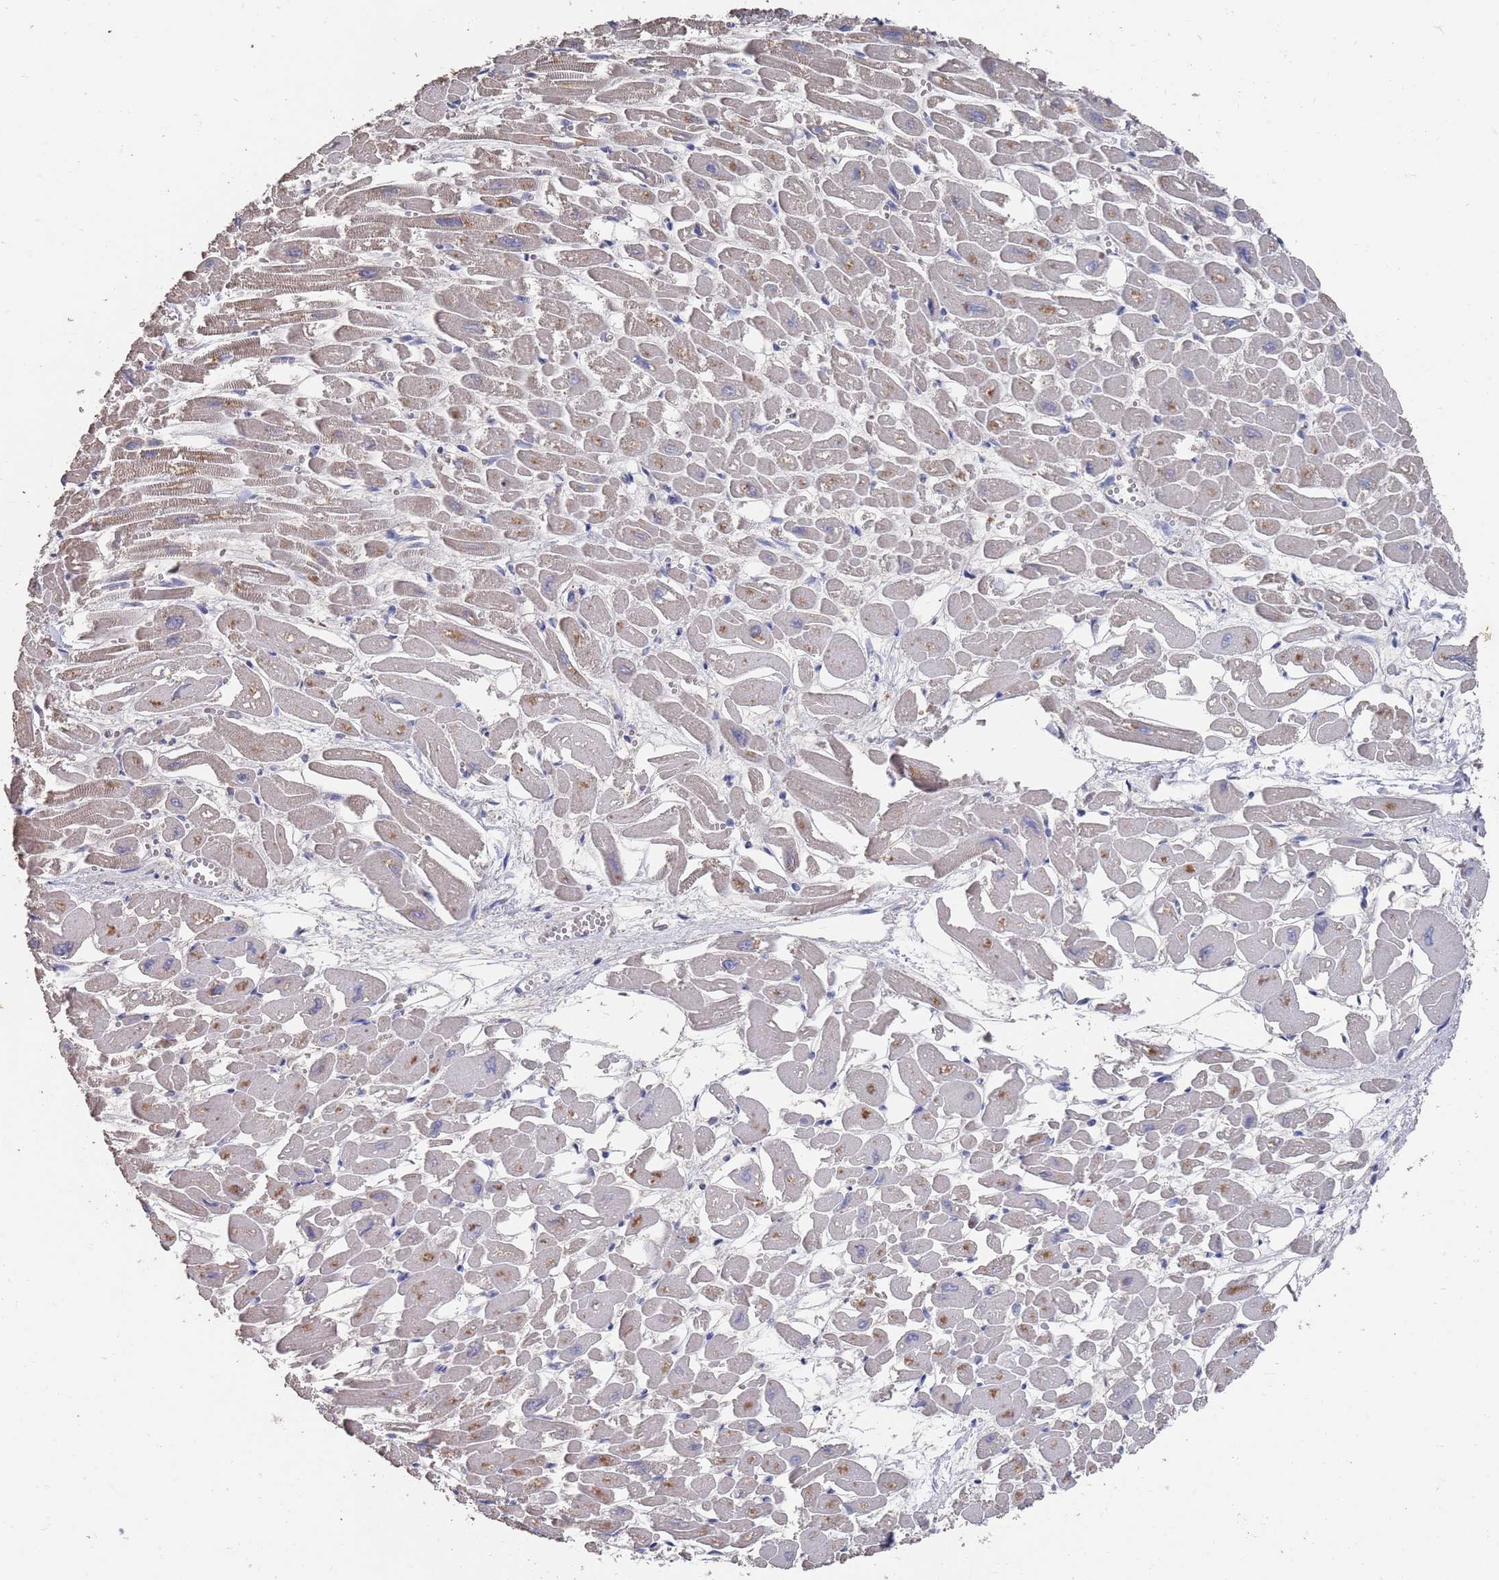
{"staining": {"intensity": "moderate", "quantity": "25%-75%", "location": "cytoplasmic/membranous"}, "tissue": "heart muscle", "cell_type": "Cardiomyocytes", "image_type": "normal", "snomed": [{"axis": "morphology", "description": "Normal tissue, NOS"}, {"axis": "topography", "description": "Heart"}], "caption": "IHC of benign human heart muscle displays medium levels of moderate cytoplasmic/membranous expression in about 25%-75% of cardiomyocytes. (DAB IHC, brown staining for protein, blue staining for nuclei).", "gene": "BTBD18", "patient": {"sex": "male", "age": 54}}